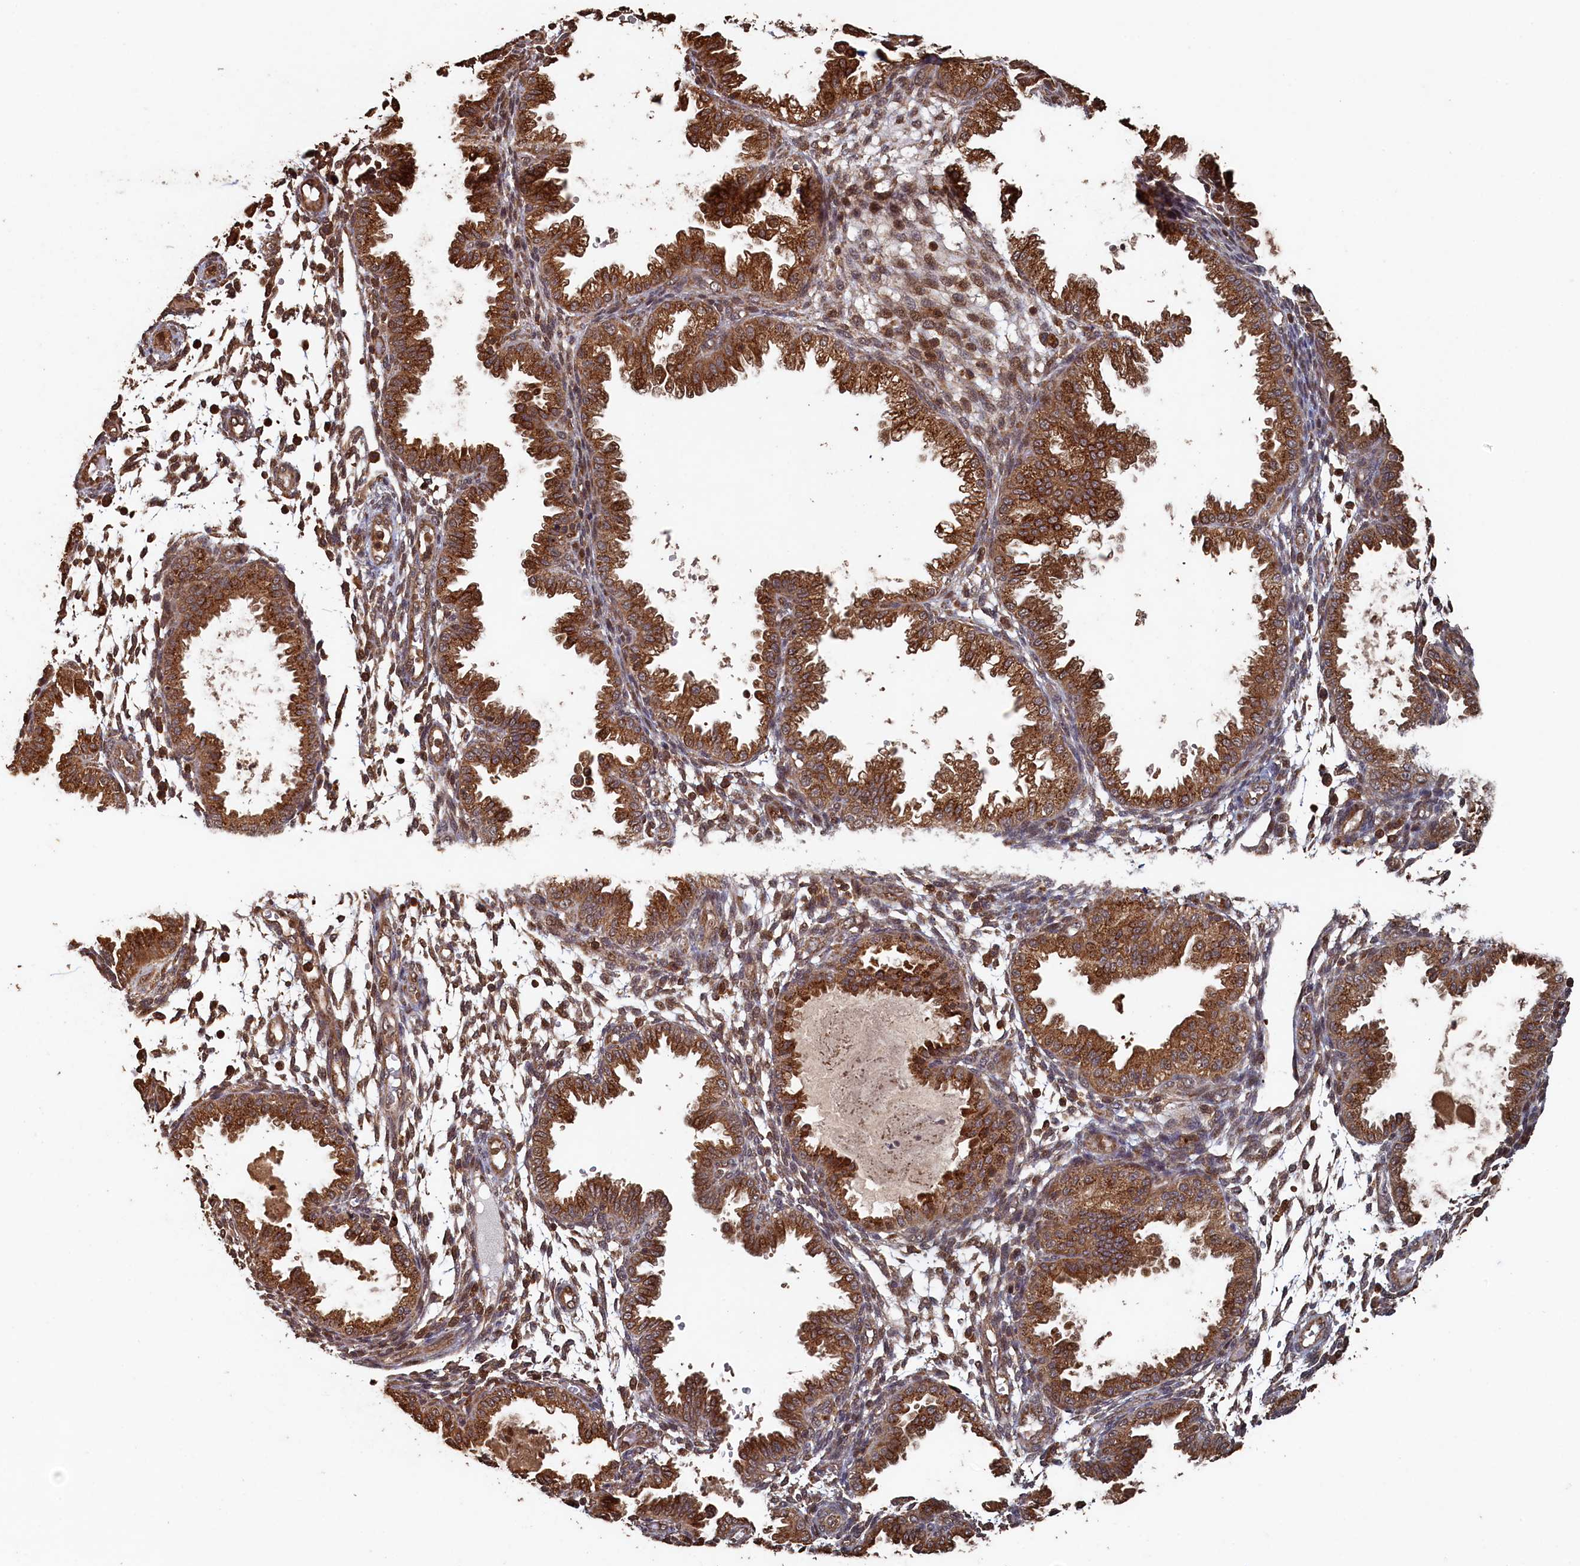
{"staining": {"intensity": "moderate", "quantity": "25%-75%", "location": "cytoplasmic/membranous"}, "tissue": "endometrium", "cell_type": "Cells in endometrial stroma", "image_type": "normal", "snomed": [{"axis": "morphology", "description": "Normal tissue, NOS"}, {"axis": "topography", "description": "Endometrium"}], "caption": "Protein staining exhibits moderate cytoplasmic/membranous staining in about 25%-75% of cells in endometrial stroma in benign endometrium.", "gene": "PIGN", "patient": {"sex": "female", "age": 33}}